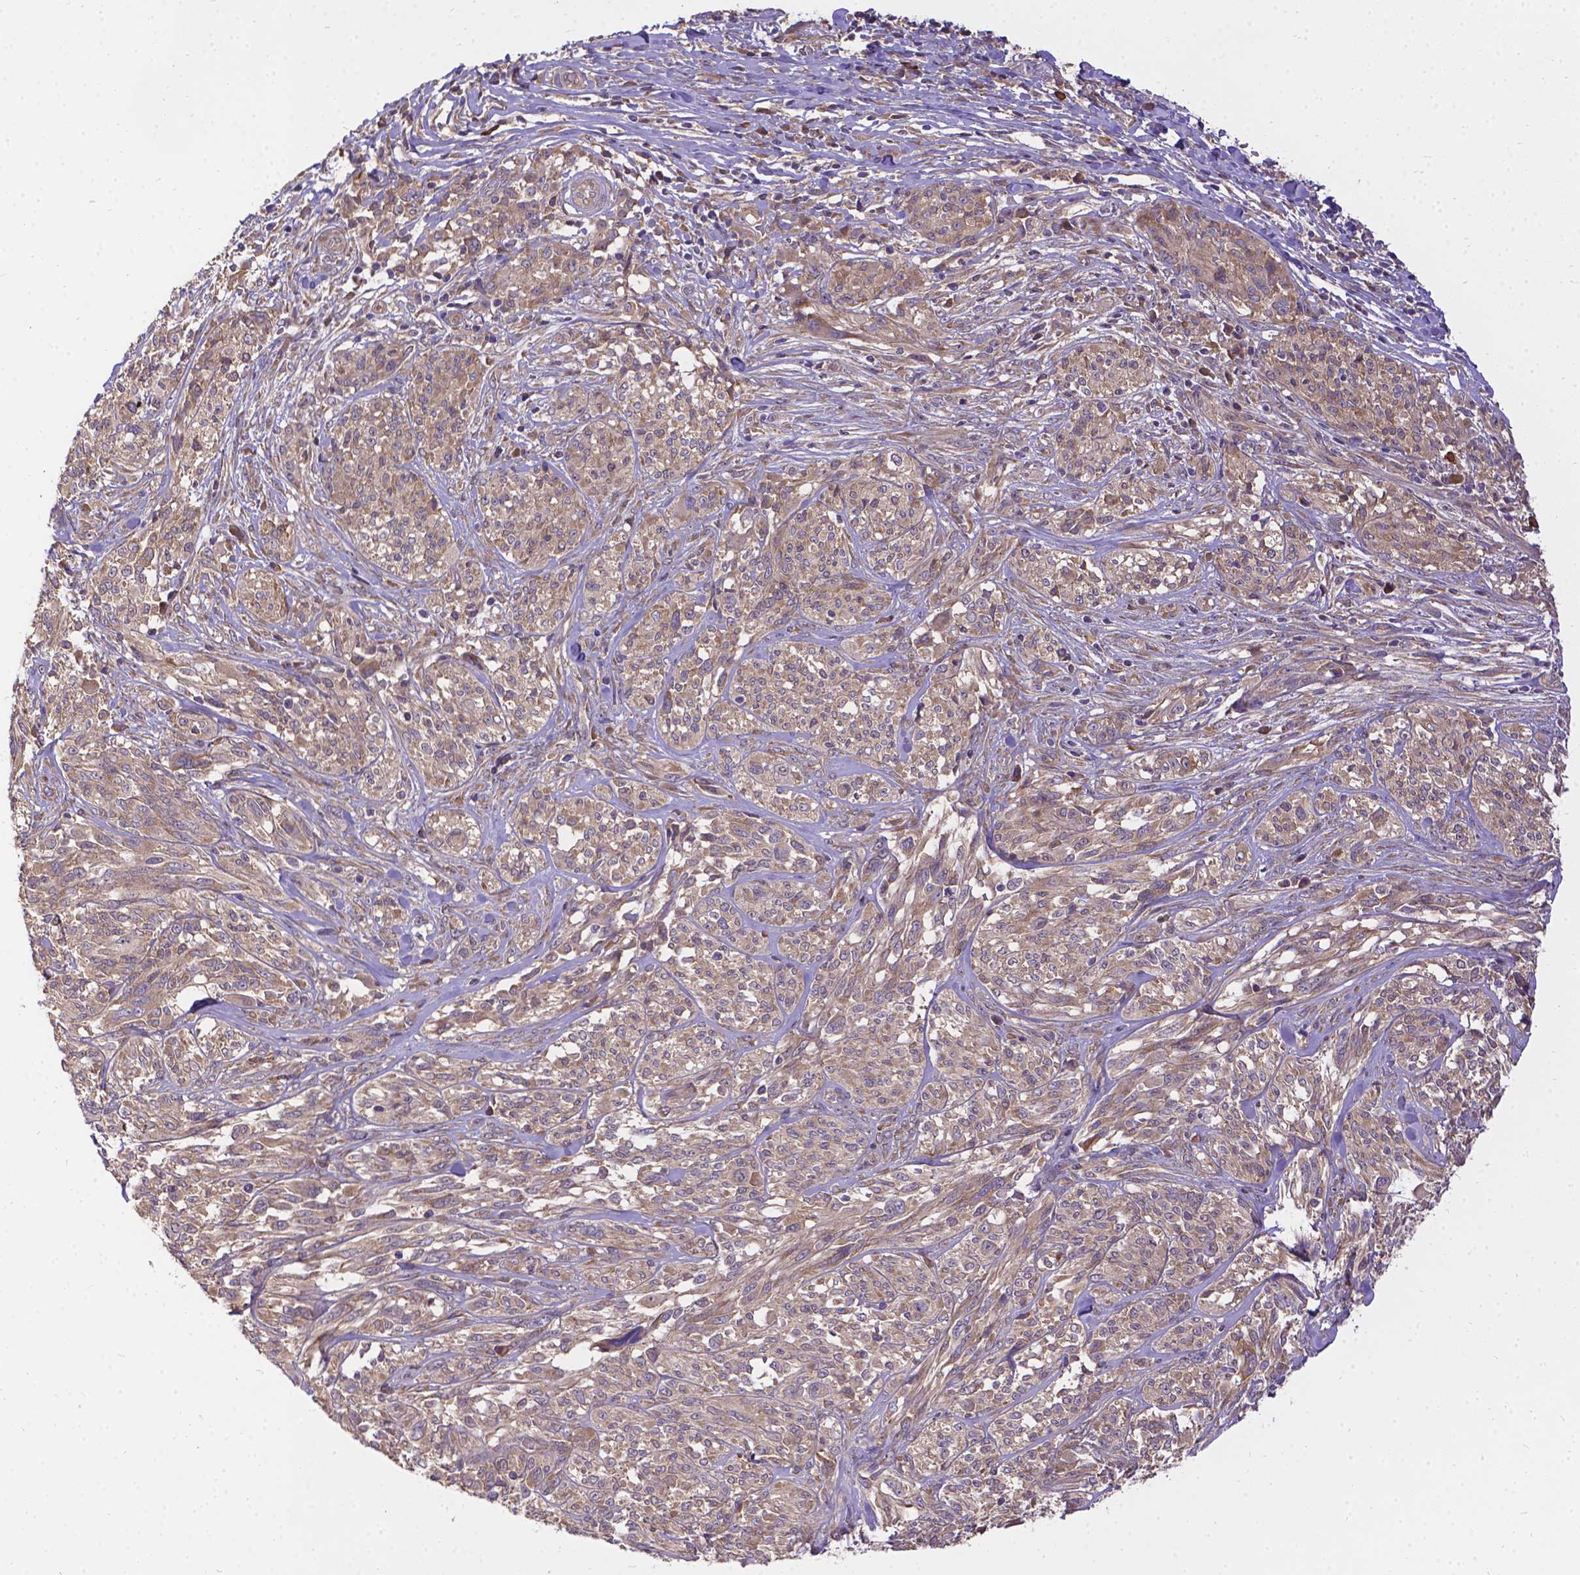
{"staining": {"intensity": "weak", "quantity": ">75%", "location": "cytoplasmic/membranous"}, "tissue": "melanoma", "cell_type": "Tumor cells", "image_type": "cancer", "snomed": [{"axis": "morphology", "description": "Malignant melanoma, NOS"}, {"axis": "topography", "description": "Skin"}], "caption": "IHC (DAB) staining of human malignant melanoma displays weak cytoplasmic/membranous protein expression in about >75% of tumor cells.", "gene": "DENND6A", "patient": {"sex": "female", "age": 91}}